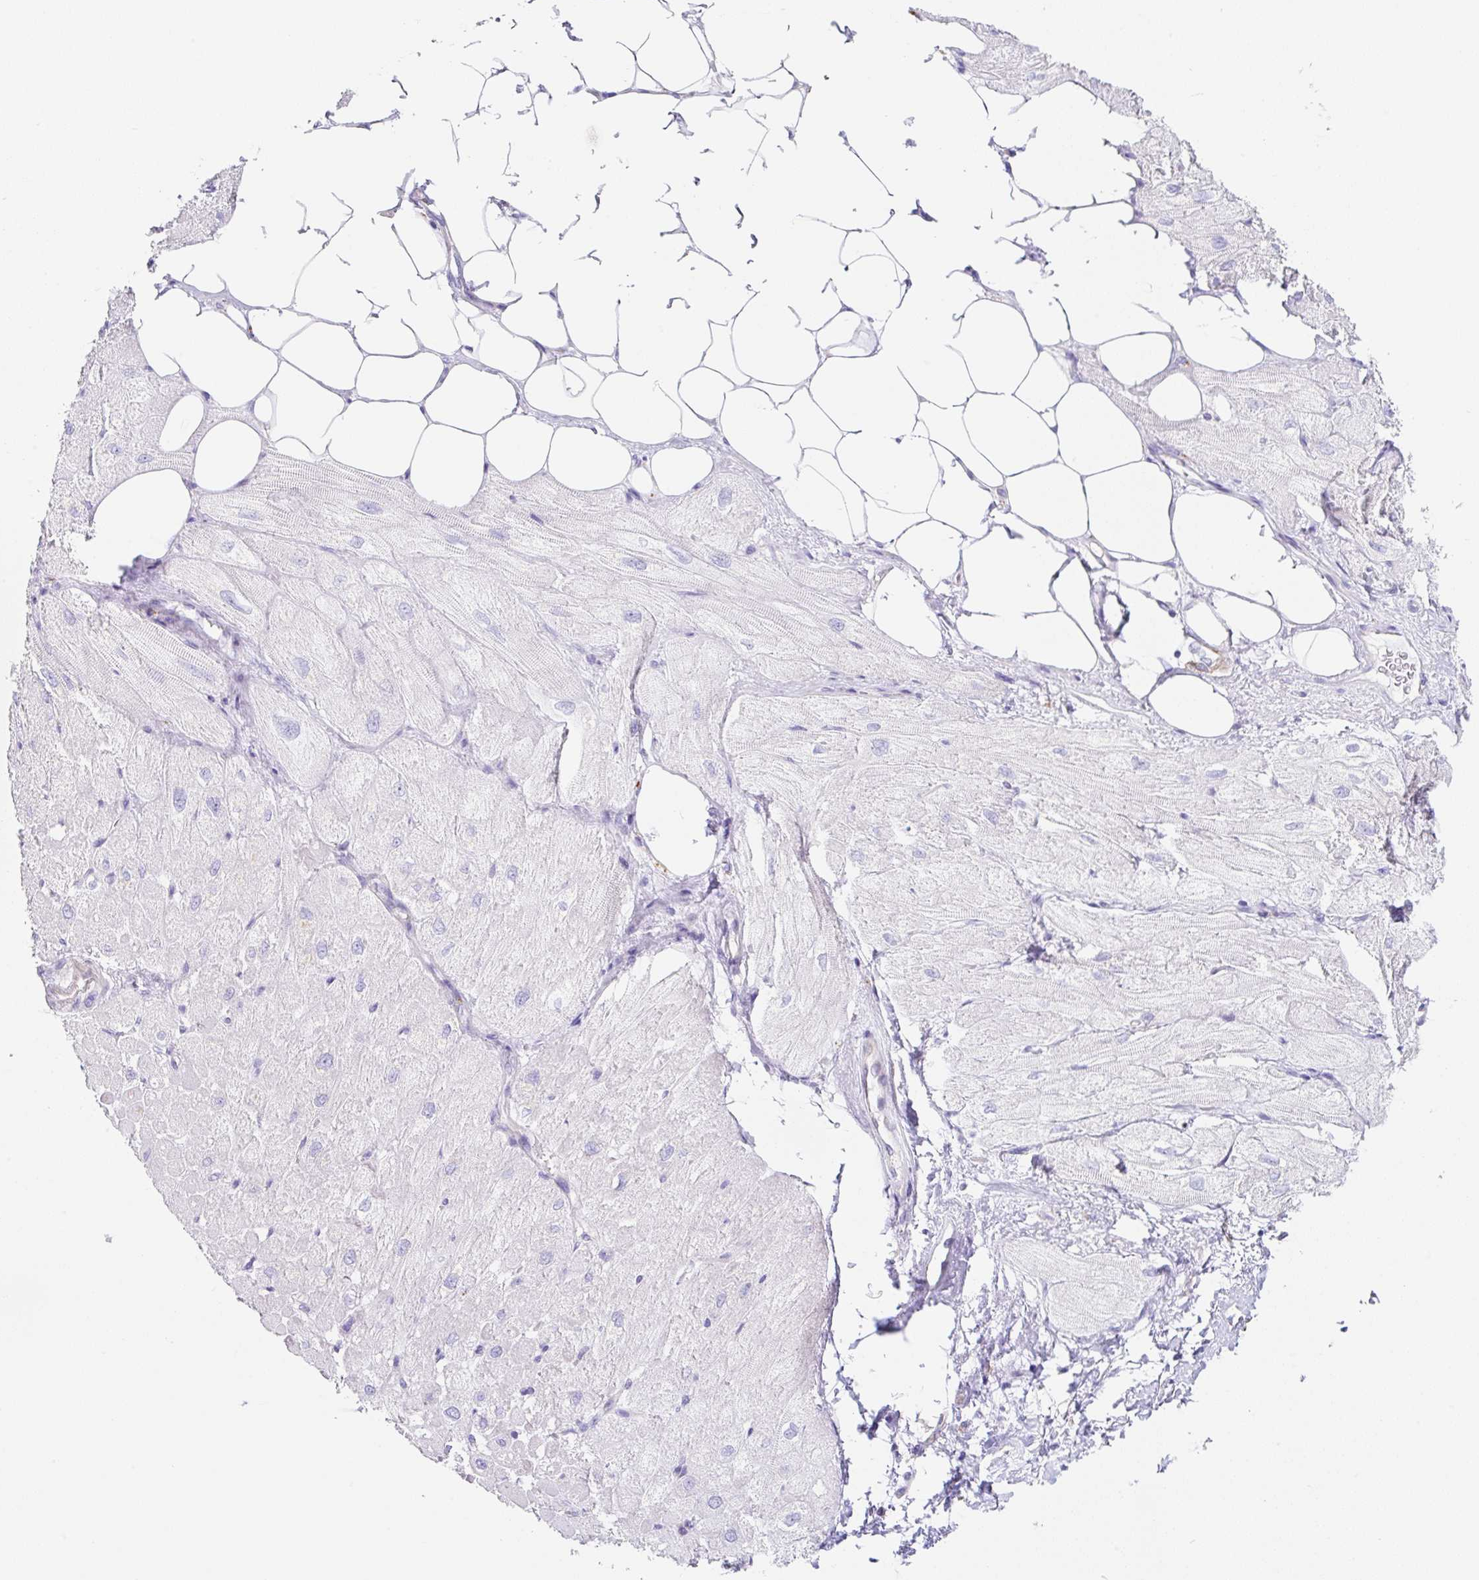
{"staining": {"intensity": "weak", "quantity": "<25%", "location": "cytoplasmic/membranous"}, "tissue": "heart muscle", "cell_type": "Cardiomyocytes", "image_type": "normal", "snomed": [{"axis": "morphology", "description": "Normal tissue, NOS"}, {"axis": "topography", "description": "Heart"}], "caption": "A high-resolution micrograph shows IHC staining of normal heart muscle, which reveals no significant expression in cardiomyocytes. The staining was performed using DAB (3,3'-diaminobenzidine) to visualize the protein expression in brown, while the nuclei were stained in blue with hematoxylin (Magnification: 20x).", "gene": "DKK4", "patient": {"sex": "male", "age": 62}}